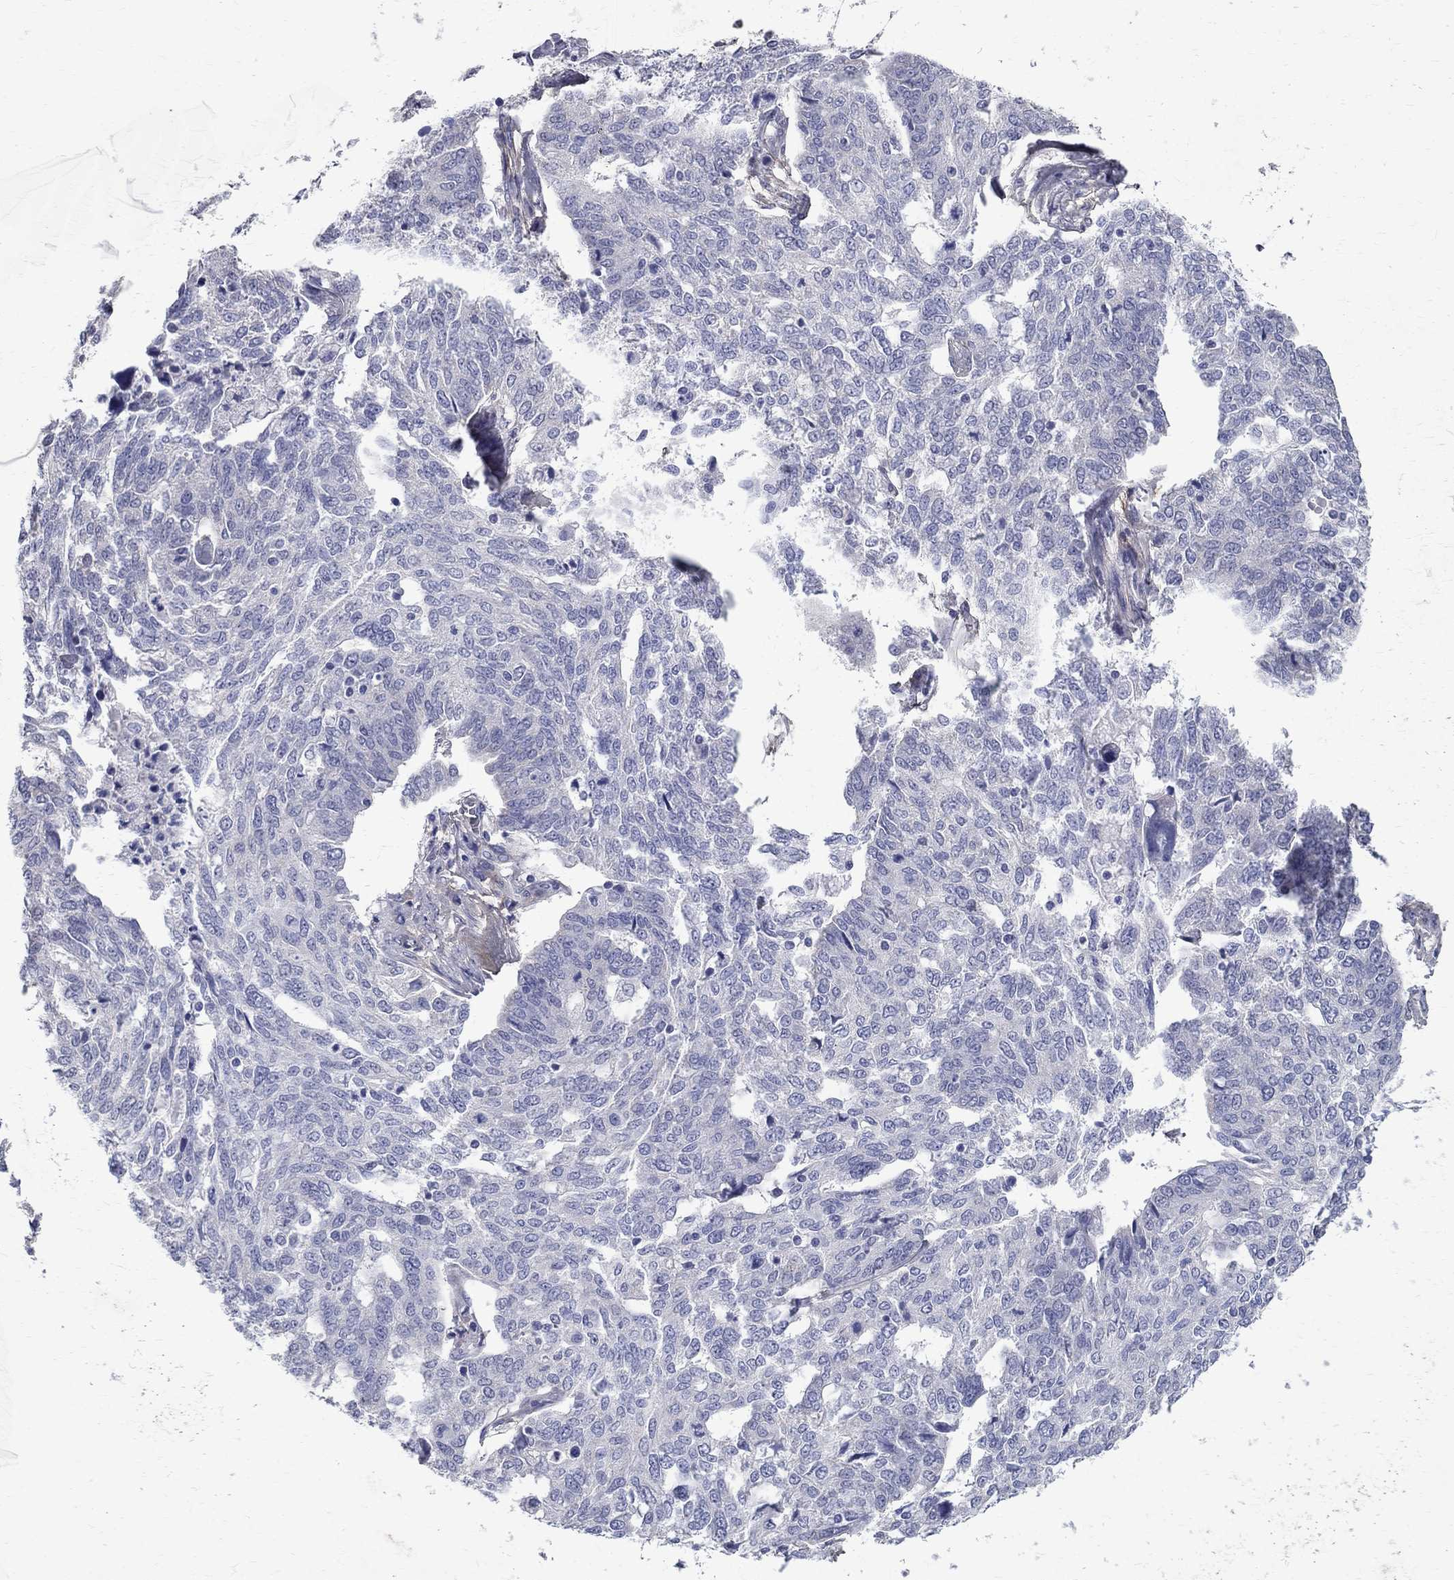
{"staining": {"intensity": "negative", "quantity": "none", "location": "none"}, "tissue": "ovarian cancer", "cell_type": "Tumor cells", "image_type": "cancer", "snomed": [{"axis": "morphology", "description": "Cystadenocarcinoma, serous, NOS"}, {"axis": "topography", "description": "Ovary"}], "caption": "There is no significant positivity in tumor cells of ovarian cancer (serous cystadenocarcinoma). The staining was performed using DAB to visualize the protein expression in brown, while the nuclei were stained in blue with hematoxylin (Magnification: 20x).", "gene": "ANXA10", "patient": {"sex": "female", "age": 67}}